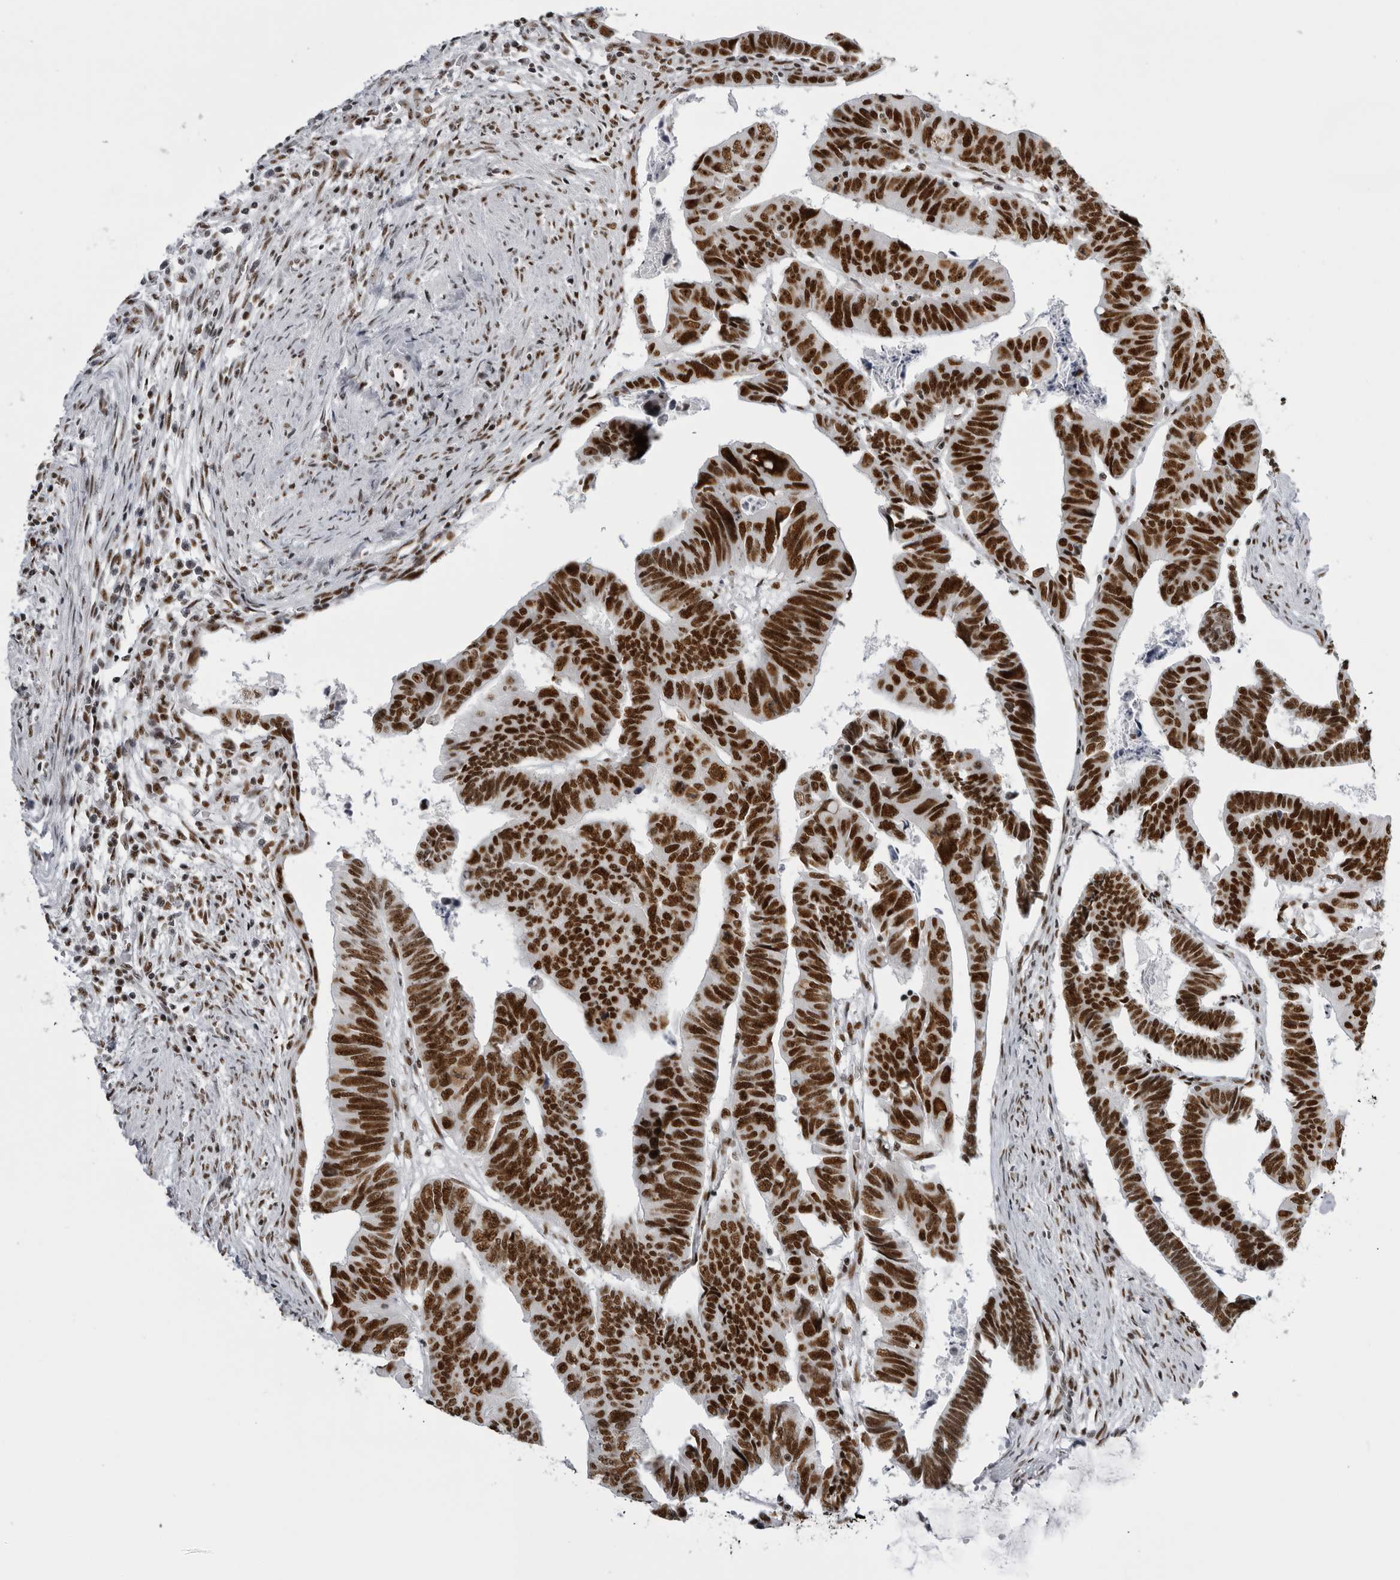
{"staining": {"intensity": "strong", "quantity": ">75%", "location": "nuclear"}, "tissue": "colorectal cancer", "cell_type": "Tumor cells", "image_type": "cancer", "snomed": [{"axis": "morphology", "description": "Adenocarcinoma, NOS"}, {"axis": "topography", "description": "Rectum"}], "caption": "IHC staining of colorectal adenocarcinoma, which exhibits high levels of strong nuclear expression in about >75% of tumor cells indicating strong nuclear protein expression. The staining was performed using DAB (3,3'-diaminobenzidine) (brown) for protein detection and nuclei were counterstained in hematoxylin (blue).", "gene": "DHX9", "patient": {"sex": "female", "age": 65}}